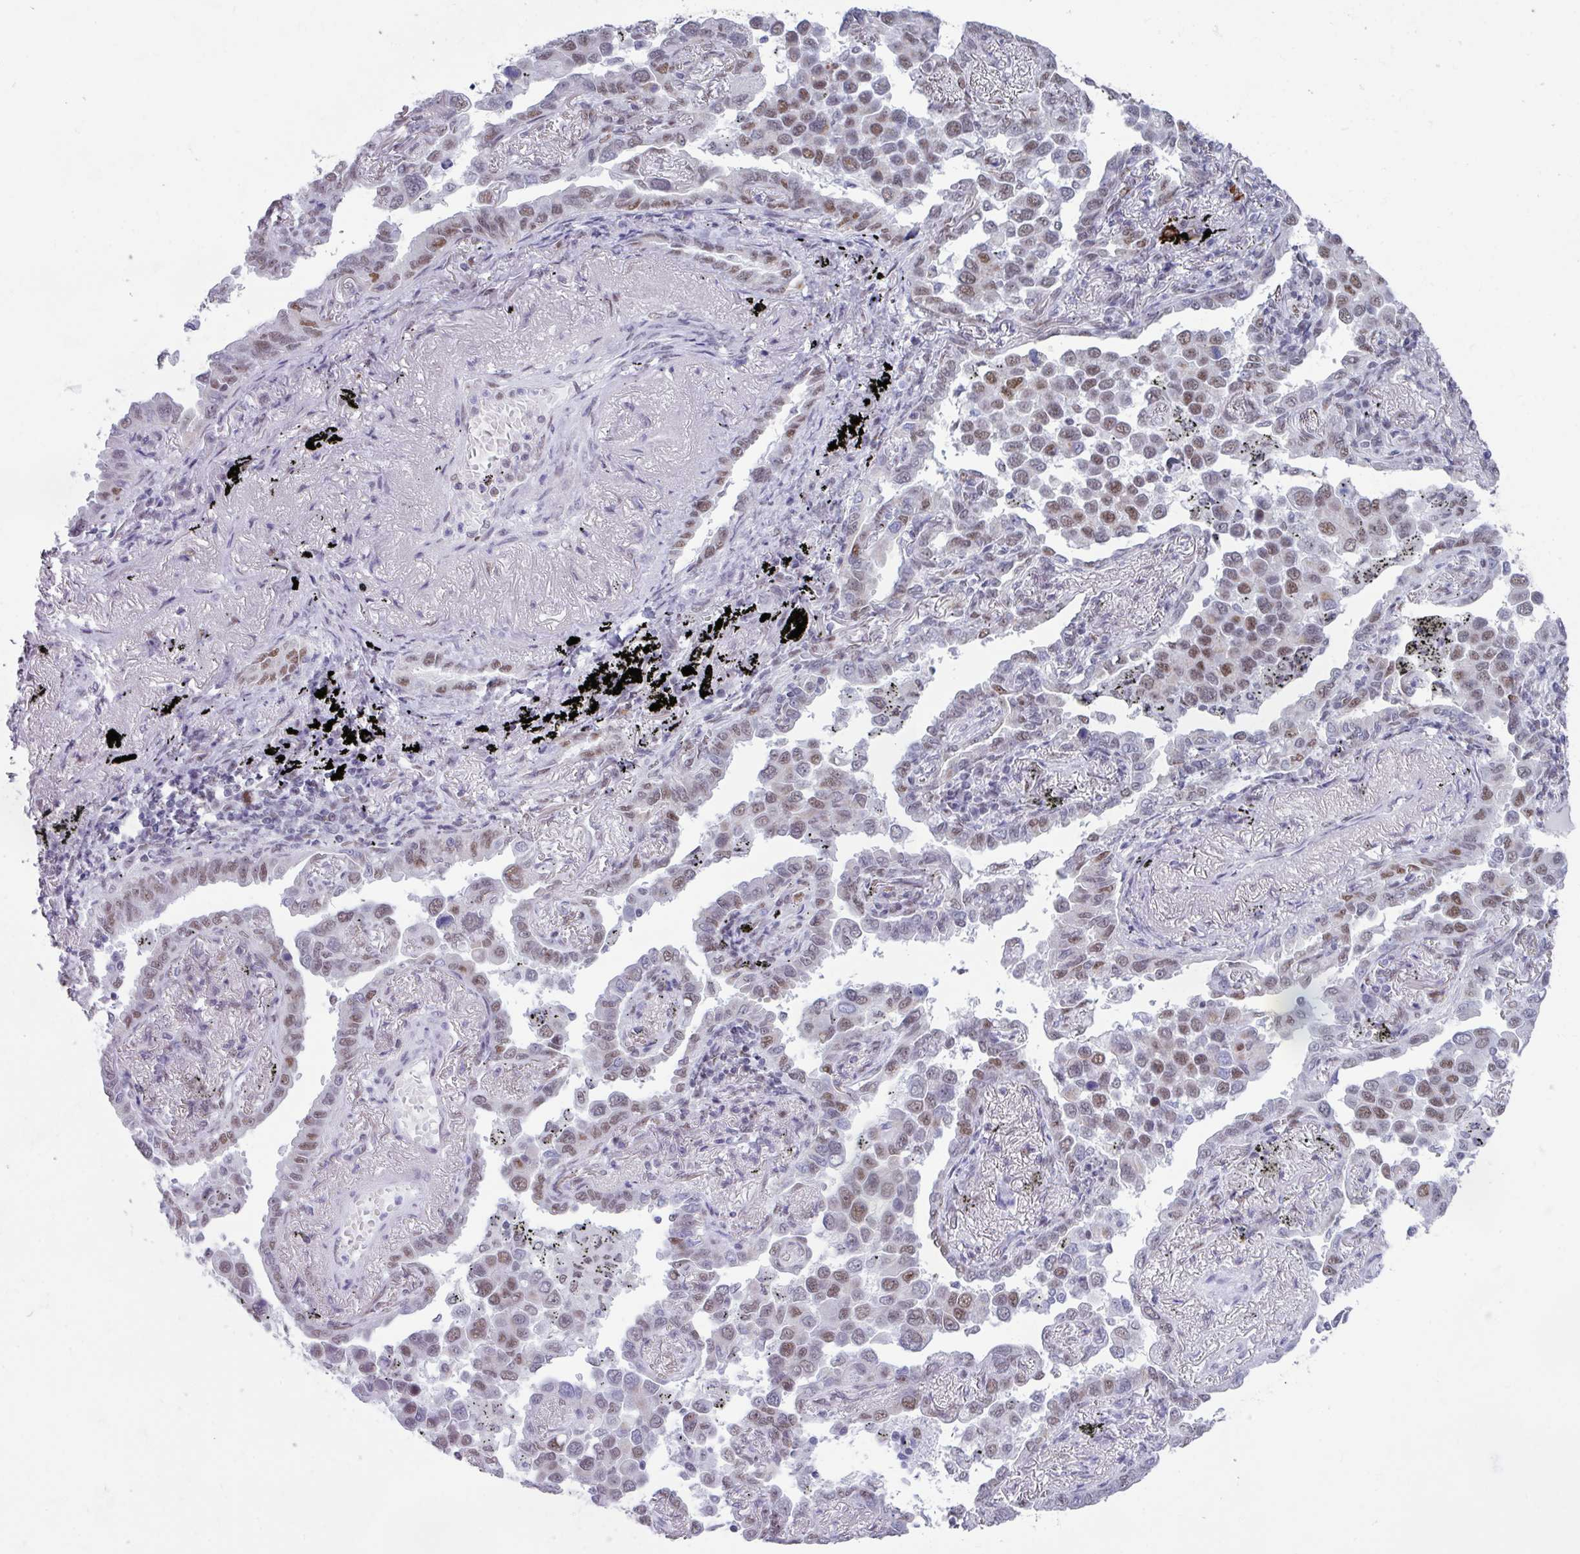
{"staining": {"intensity": "moderate", "quantity": ">75%", "location": "nuclear"}, "tissue": "lung cancer", "cell_type": "Tumor cells", "image_type": "cancer", "snomed": [{"axis": "morphology", "description": "Adenocarcinoma, NOS"}, {"axis": "topography", "description": "Lung"}], "caption": "This is a micrograph of immunohistochemistry (IHC) staining of lung cancer (adenocarcinoma), which shows moderate positivity in the nuclear of tumor cells.", "gene": "PUF60", "patient": {"sex": "male", "age": 67}}